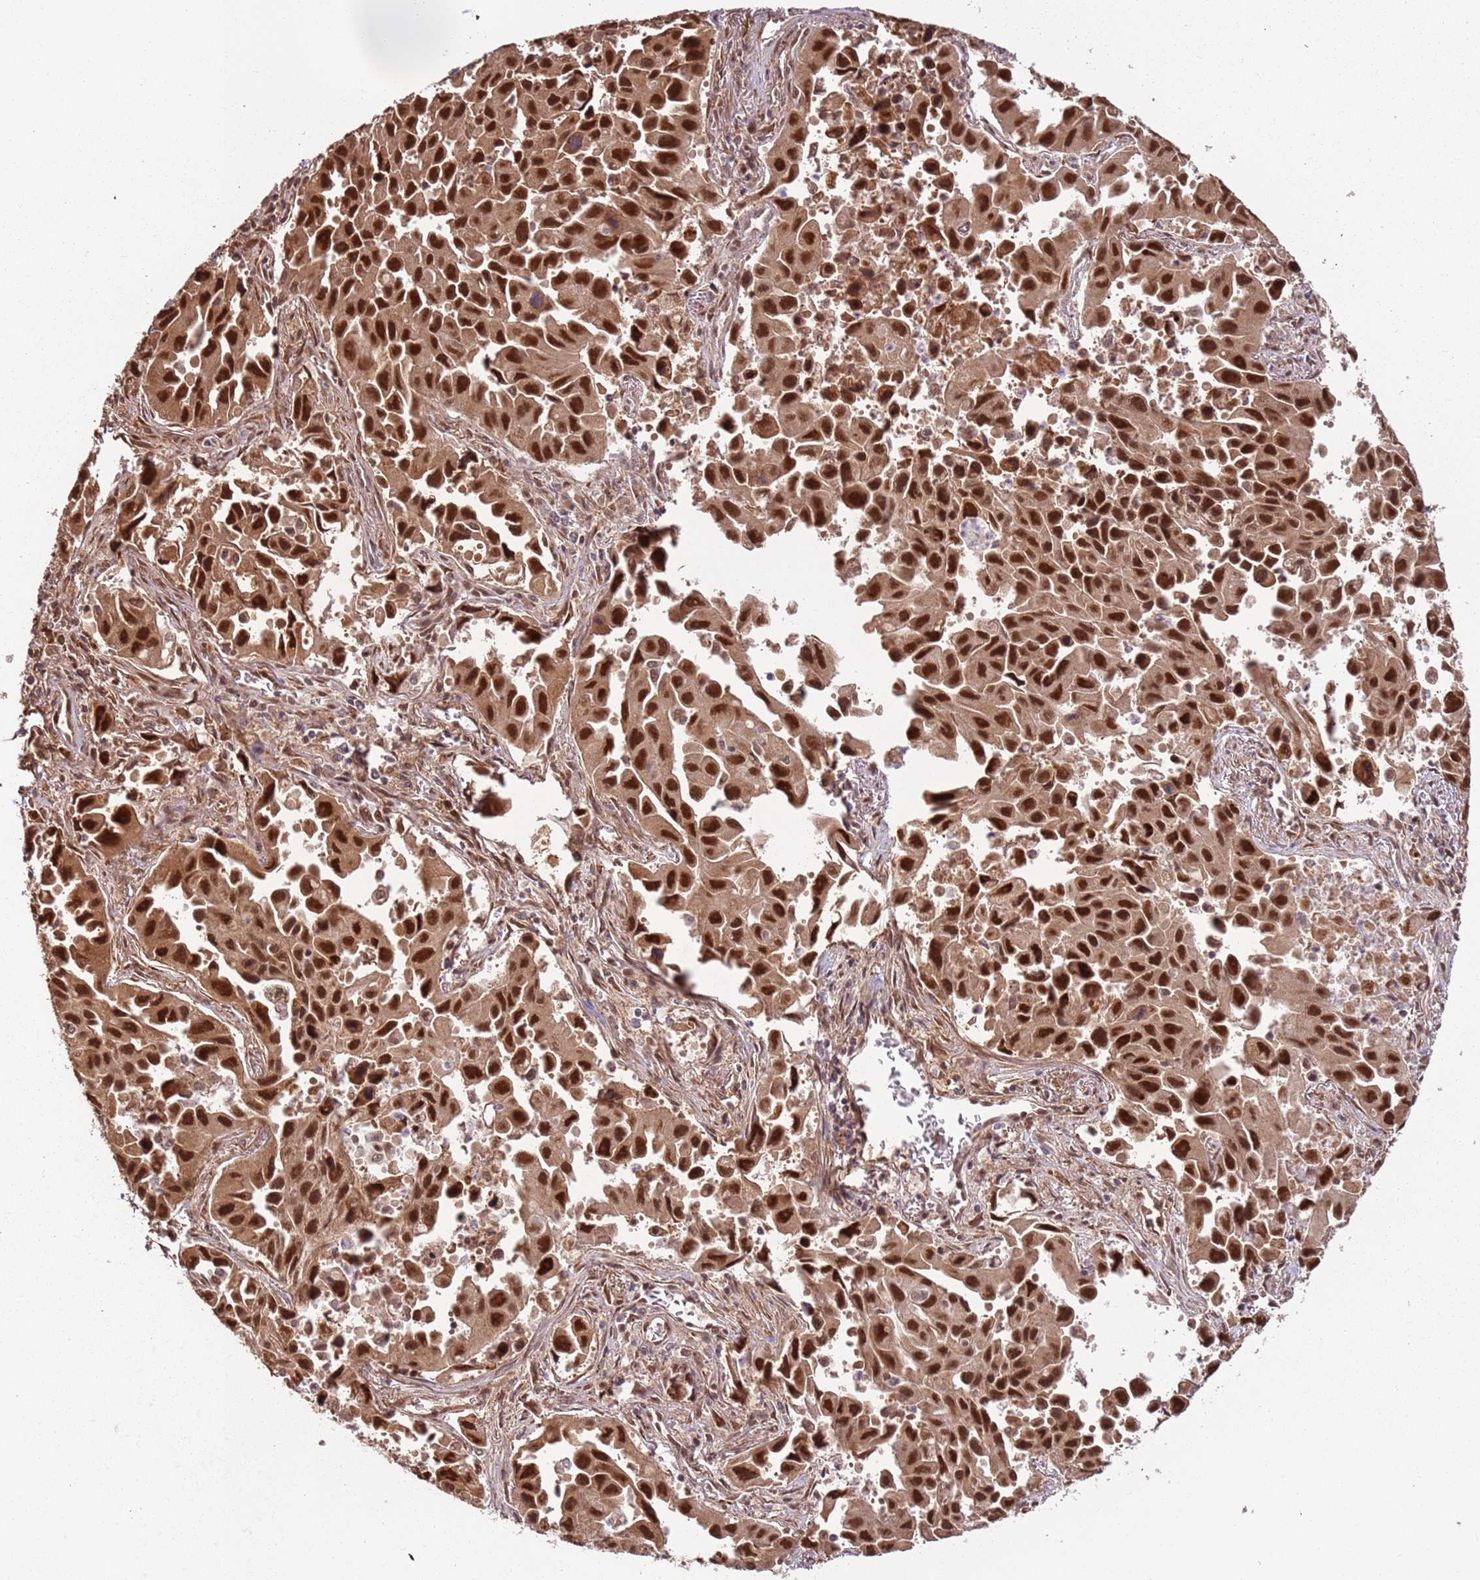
{"staining": {"intensity": "strong", "quantity": ">75%", "location": "cytoplasmic/membranous,nuclear"}, "tissue": "lung cancer", "cell_type": "Tumor cells", "image_type": "cancer", "snomed": [{"axis": "morphology", "description": "Adenocarcinoma, NOS"}, {"axis": "topography", "description": "Lung"}], "caption": "Approximately >75% of tumor cells in lung cancer exhibit strong cytoplasmic/membranous and nuclear protein expression as visualized by brown immunohistochemical staining.", "gene": "POLR3H", "patient": {"sex": "male", "age": 66}}